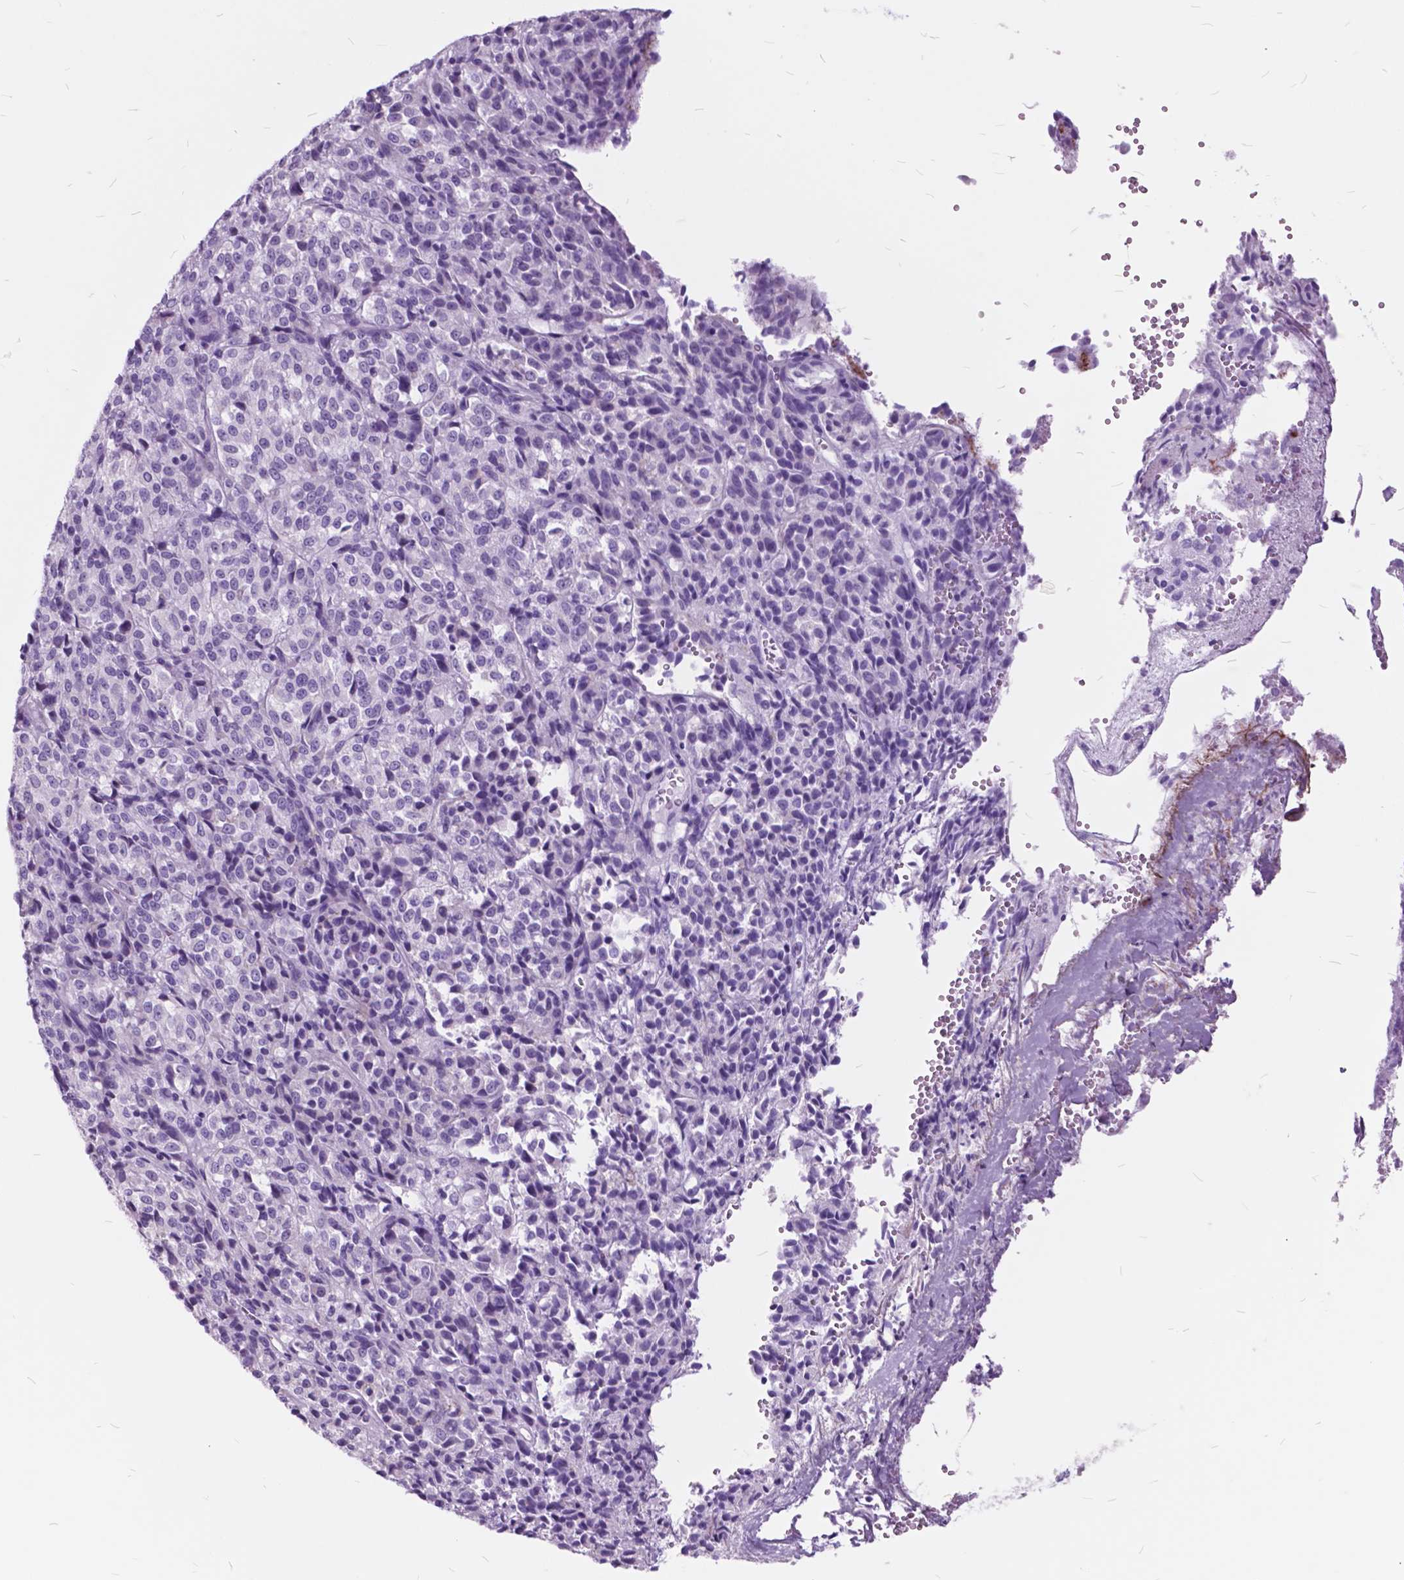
{"staining": {"intensity": "negative", "quantity": "none", "location": "none"}, "tissue": "melanoma", "cell_type": "Tumor cells", "image_type": "cancer", "snomed": [{"axis": "morphology", "description": "Malignant melanoma, Metastatic site"}, {"axis": "topography", "description": "Brain"}], "caption": "Photomicrograph shows no significant protein positivity in tumor cells of malignant melanoma (metastatic site).", "gene": "GDF9", "patient": {"sex": "female", "age": 56}}